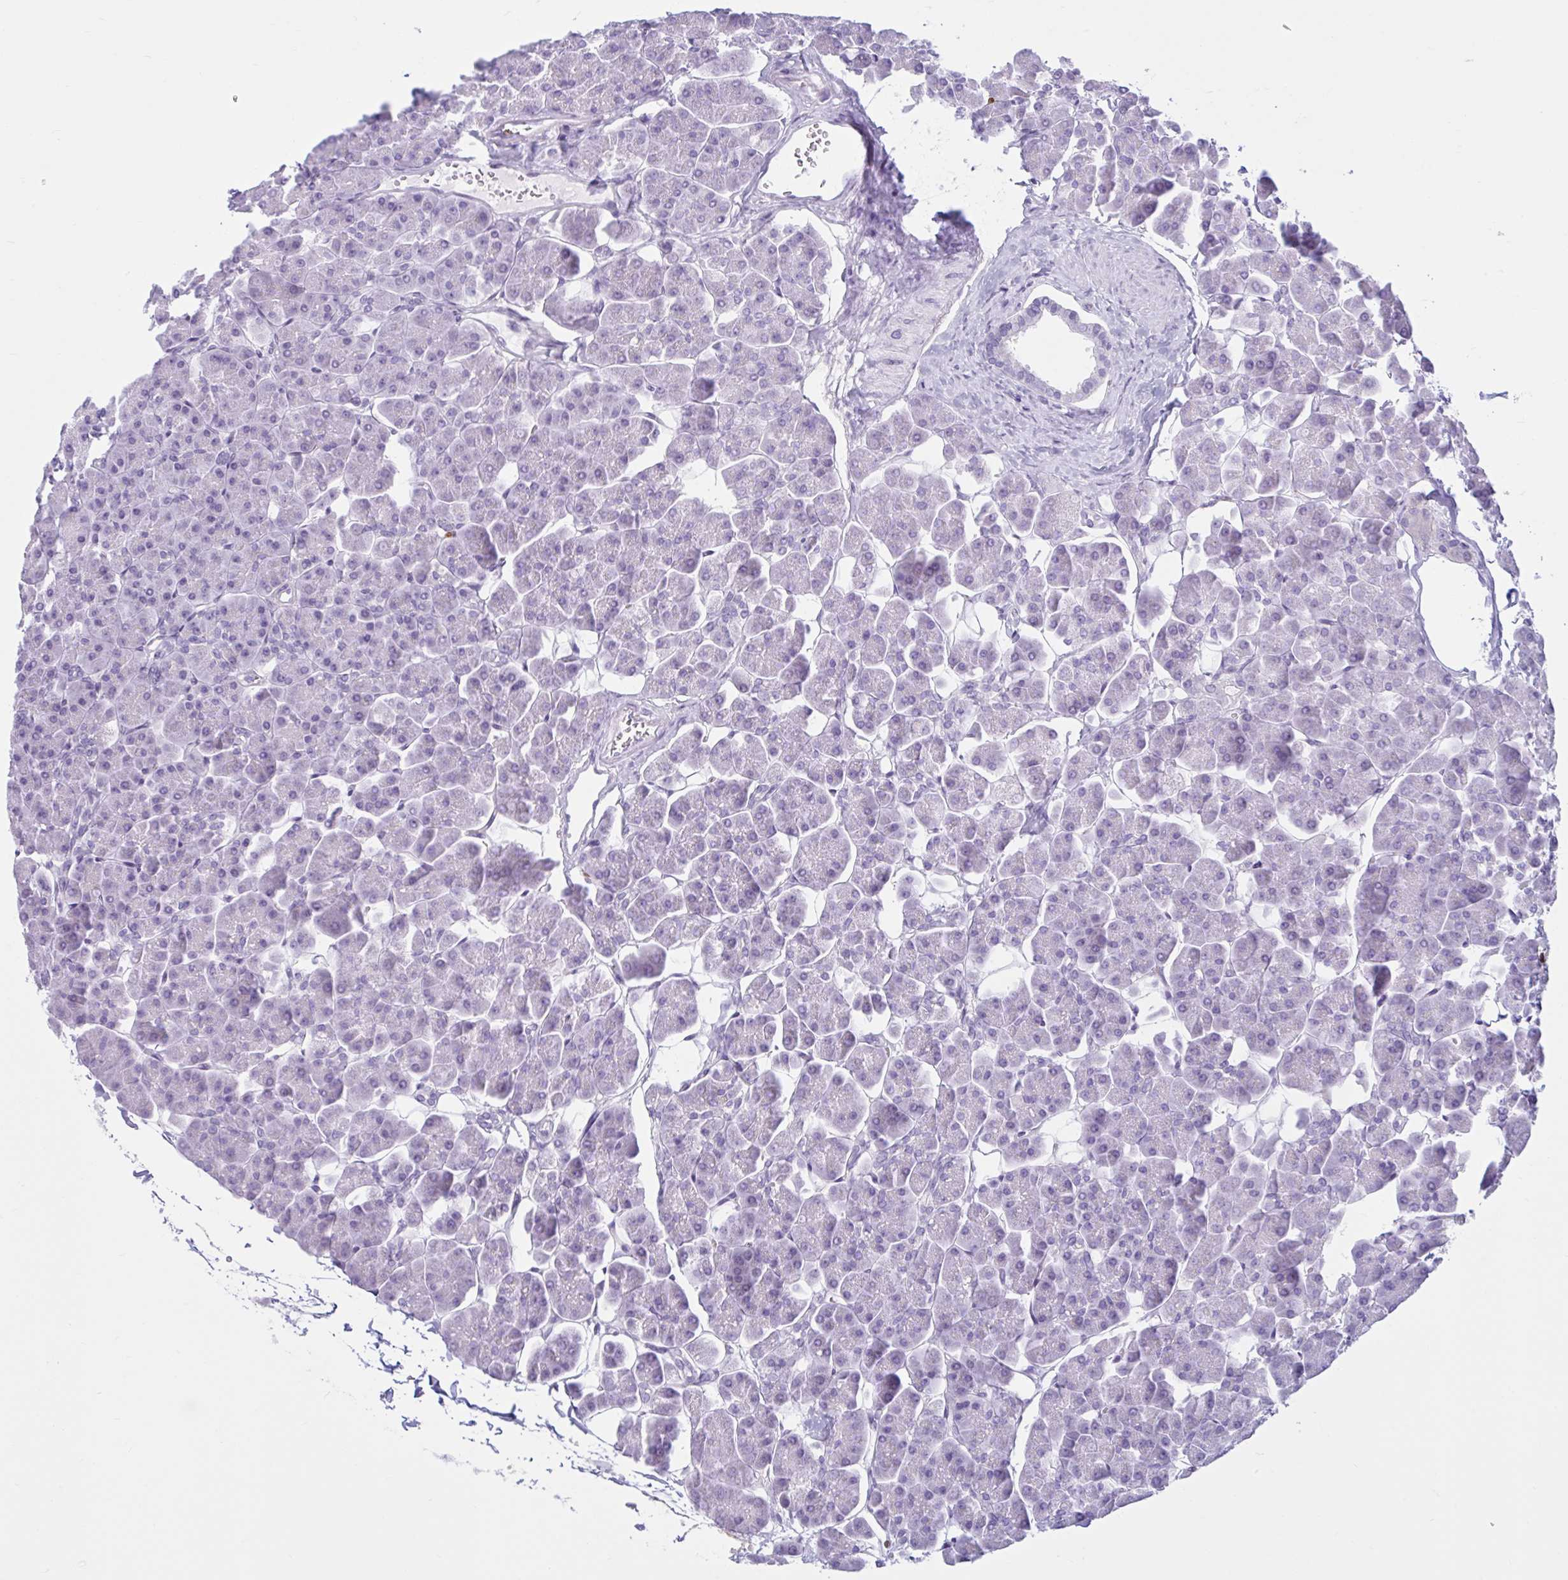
{"staining": {"intensity": "negative", "quantity": "none", "location": "none"}, "tissue": "pancreas", "cell_type": "Exocrine glandular cells", "image_type": "normal", "snomed": [{"axis": "morphology", "description": "Normal tissue, NOS"}, {"axis": "topography", "description": "Pancreas"}, {"axis": "topography", "description": "Peripheral nerve tissue"}], "caption": "Photomicrograph shows no protein positivity in exocrine glandular cells of benign pancreas.", "gene": "CEP120", "patient": {"sex": "male", "age": 54}}